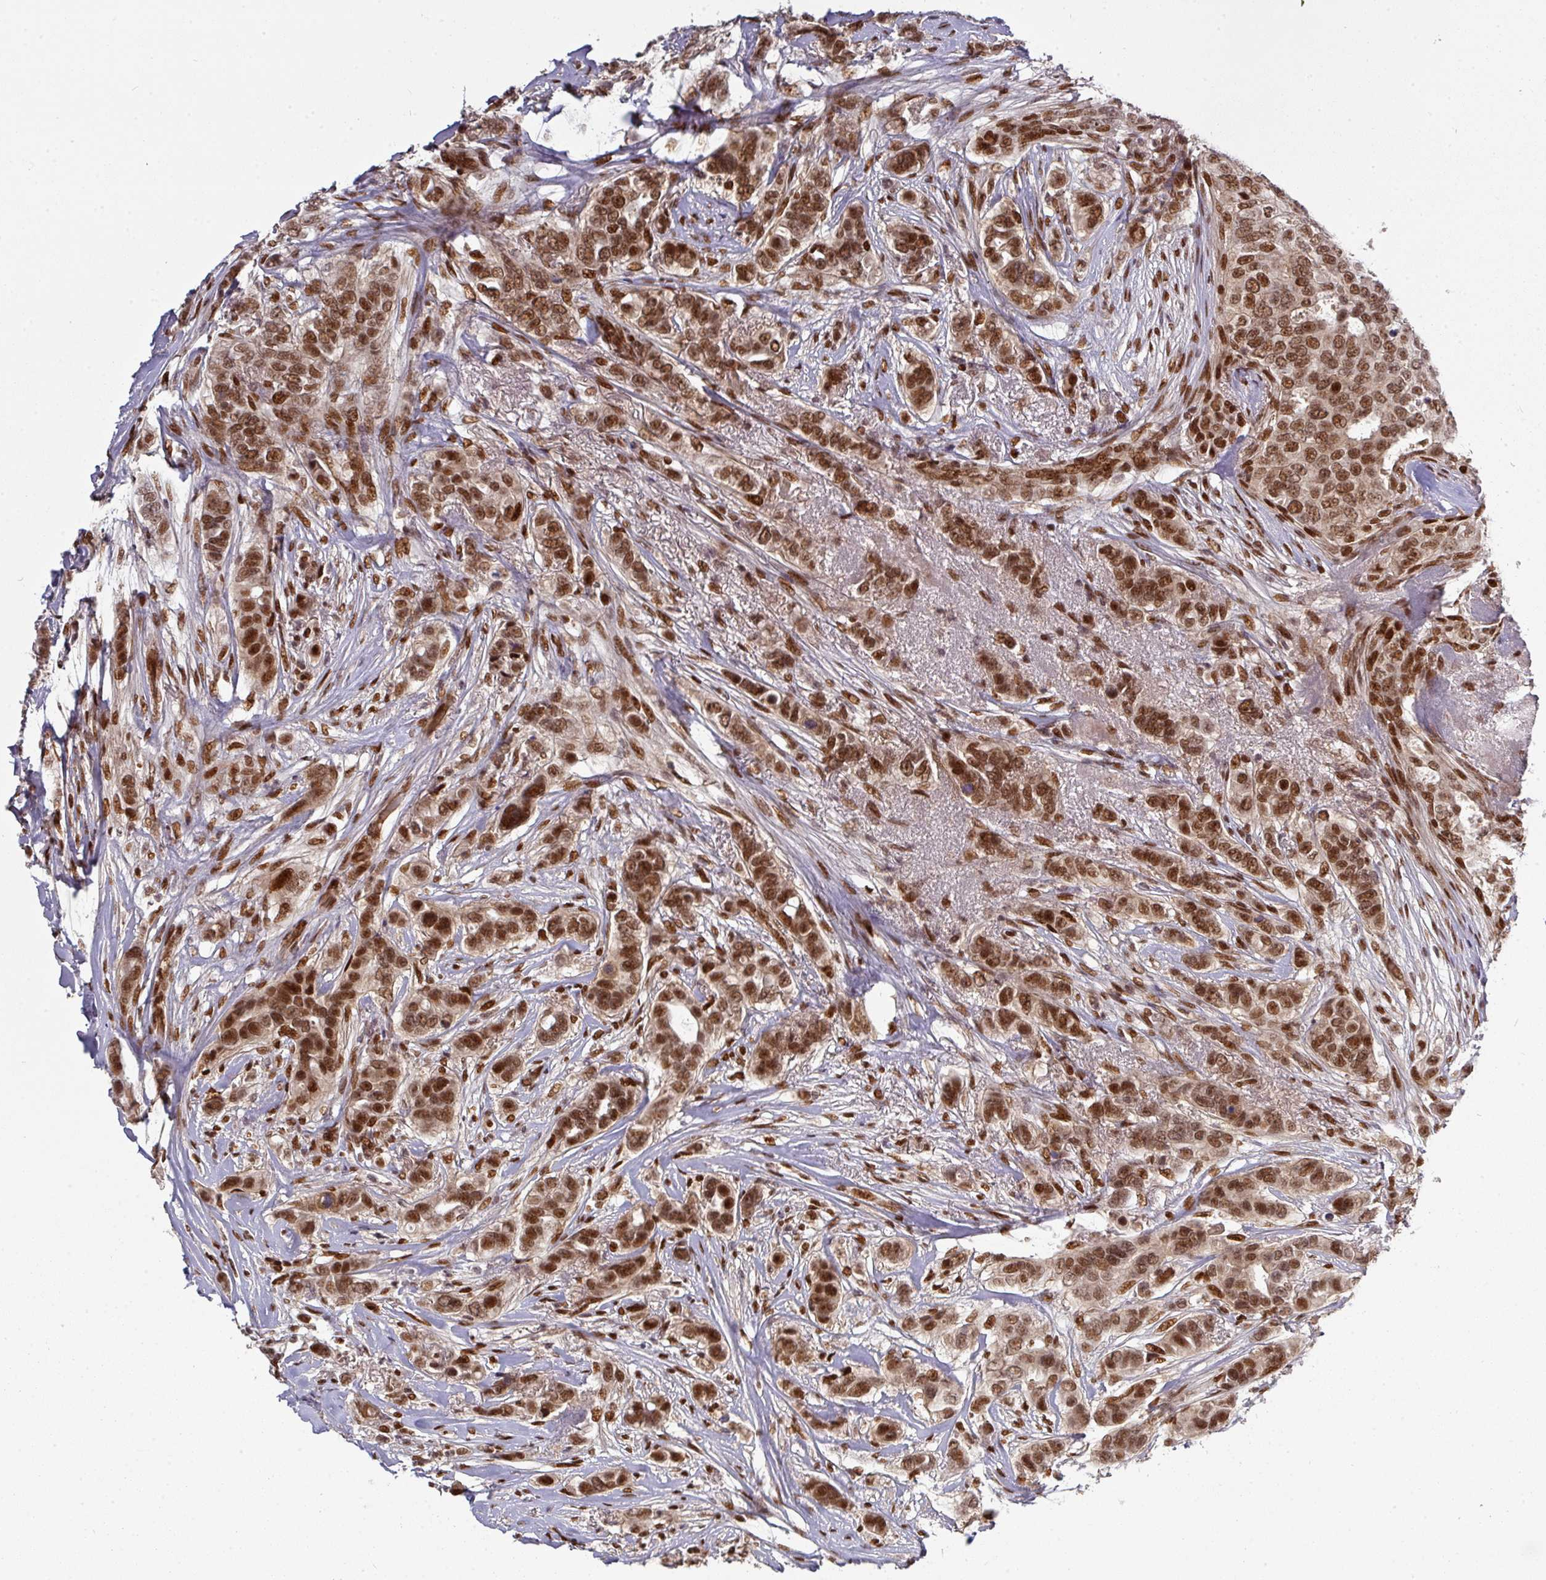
{"staining": {"intensity": "strong", "quantity": ">75%", "location": "nuclear"}, "tissue": "breast cancer", "cell_type": "Tumor cells", "image_type": "cancer", "snomed": [{"axis": "morphology", "description": "Lobular carcinoma"}, {"axis": "topography", "description": "Breast"}], "caption": "Immunohistochemistry (DAB (3,3'-diaminobenzidine)) staining of breast cancer (lobular carcinoma) reveals strong nuclear protein staining in about >75% of tumor cells.", "gene": "CIC", "patient": {"sex": "female", "age": 51}}